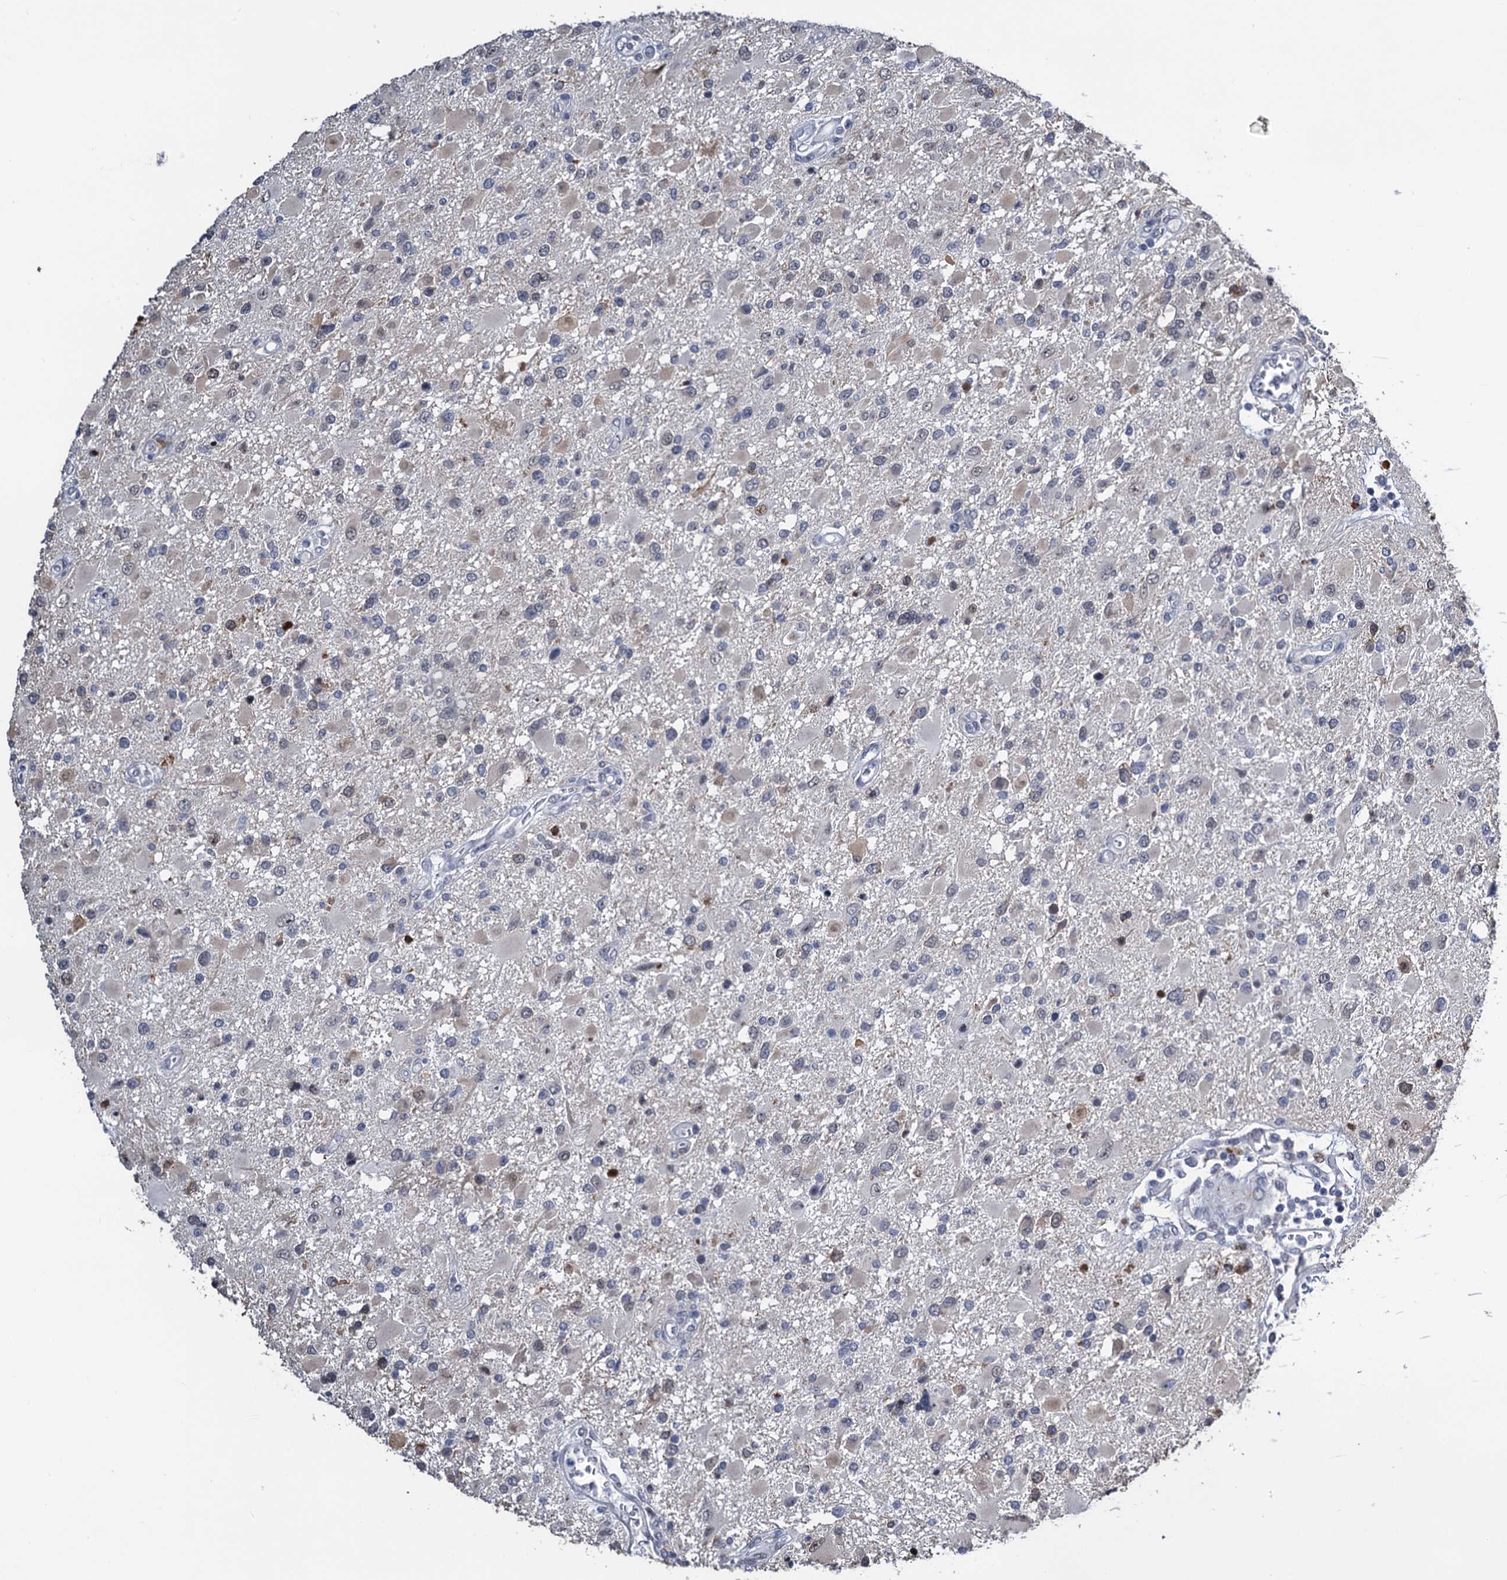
{"staining": {"intensity": "negative", "quantity": "none", "location": "none"}, "tissue": "glioma", "cell_type": "Tumor cells", "image_type": "cancer", "snomed": [{"axis": "morphology", "description": "Glioma, malignant, High grade"}, {"axis": "topography", "description": "Brain"}], "caption": "The histopathology image reveals no significant positivity in tumor cells of malignant glioma (high-grade). The staining is performed using DAB brown chromogen with nuclei counter-stained in using hematoxylin.", "gene": "FAM222A", "patient": {"sex": "male", "age": 53}}